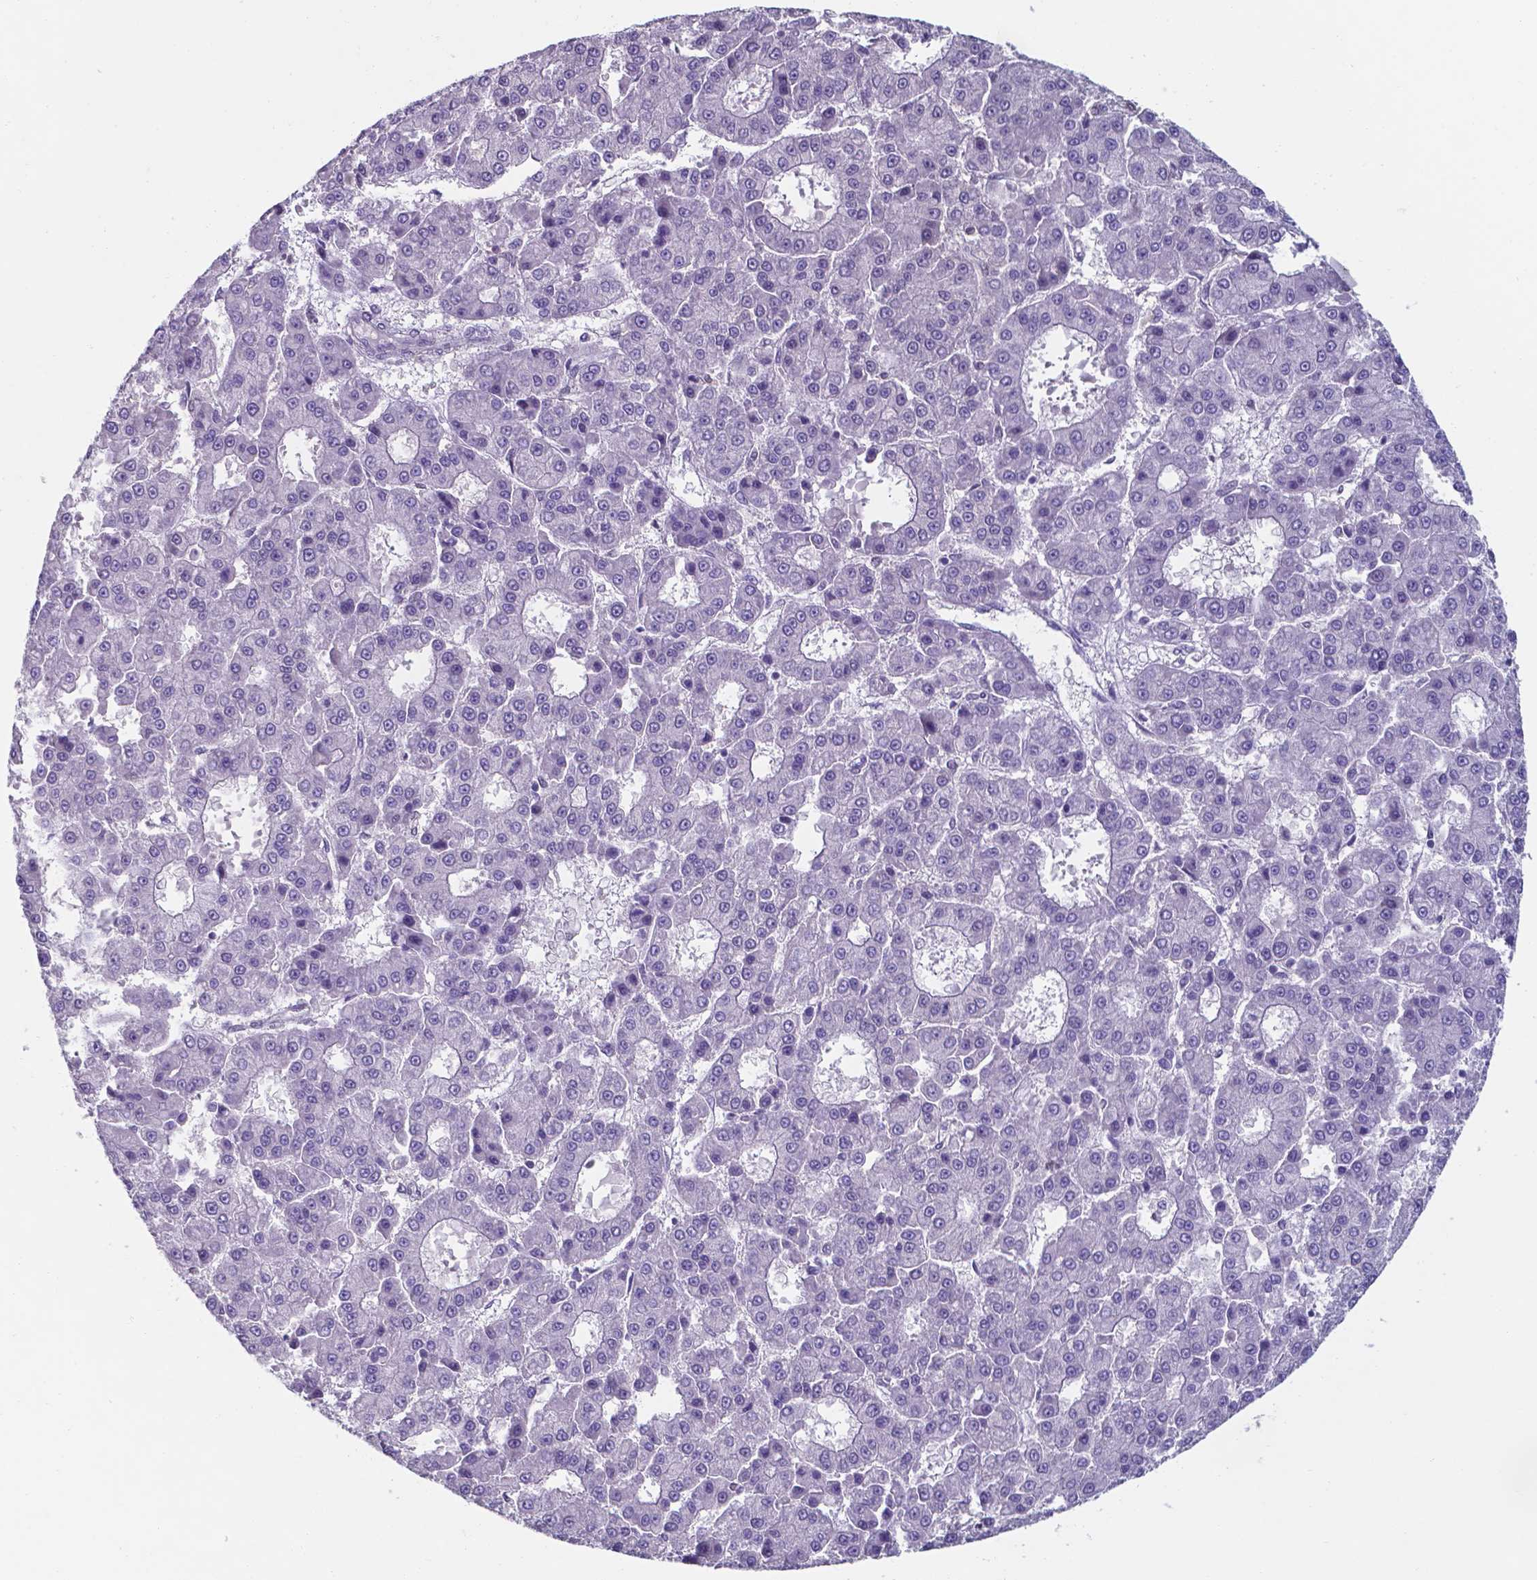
{"staining": {"intensity": "negative", "quantity": "none", "location": "none"}, "tissue": "liver cancer", "cell_type": "Tumor cells", "image_type": "cancer", "snomed": [{"axis": "morphology", "description": "Carcinoma, Hepatocellular, NOS"}, {"axis": "topography", "description": "Liver"}], "caption": "An IHC photomicrograph of liver hepatocellular carcinoma is shown. There is no staining in tumor cells of liver hepatocellular carcinoma.", "gene": "UBE2E2", "patient": {"sex": "male", "age": 70}}